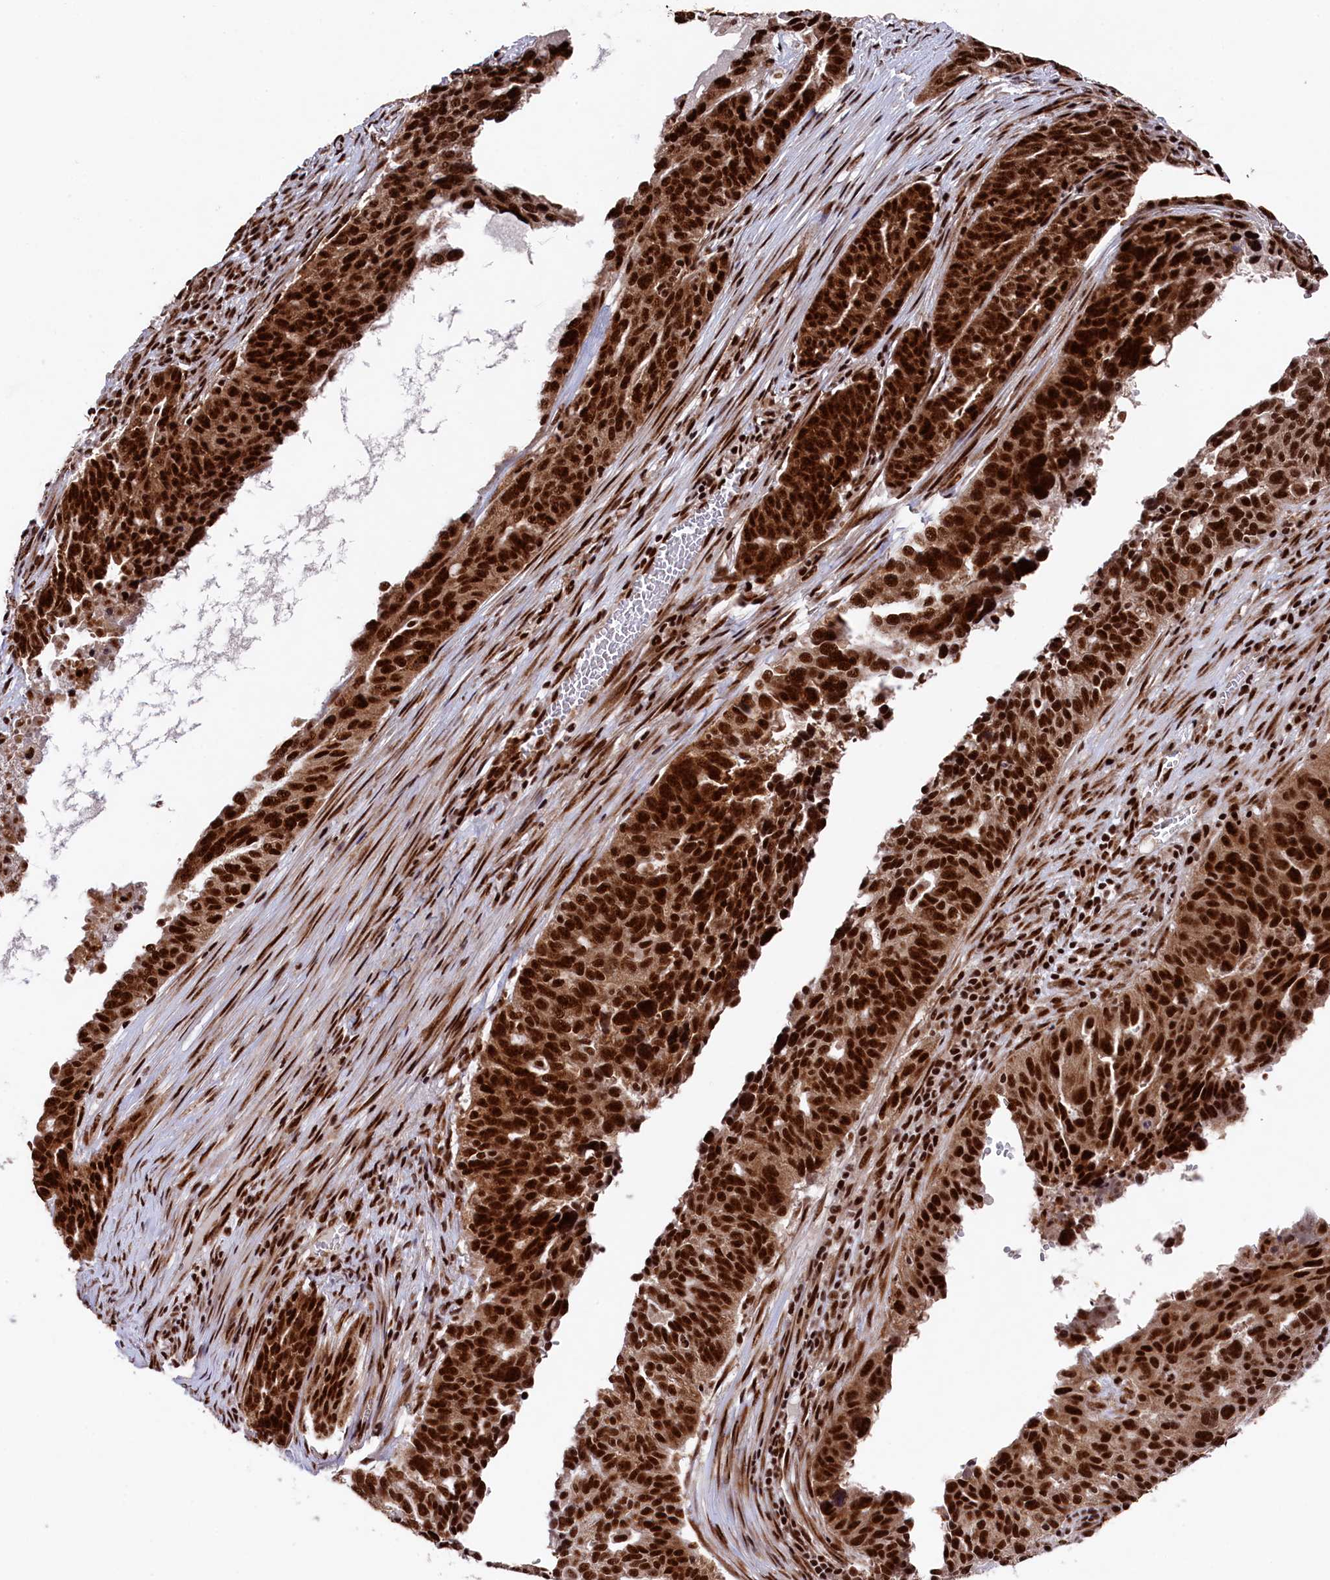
{"staining": {"intensity": "strong", "quantity": ">75%", "location": "nuclear"}, "tissue": "ovarian cancer", "cell_type": "Tumor cells", "image_type": "cancer", "snomed": [{"axis": "morphology", "description": "Cystadenocarcinoma, serous, NOS"}, {"axis": "topography", "description": "Ovary"}], "caption": "IHC micrograph of neoplastic tissue: serous cystadenocarcinoma (ovarian) stained using IHC displays high levels of strong protein expression localized specifically in the nuclear of tumor cells, appearing as a nuclear brown color.", "gene": "PRPF31", "patient": {"sex": "female", "age": 59}}